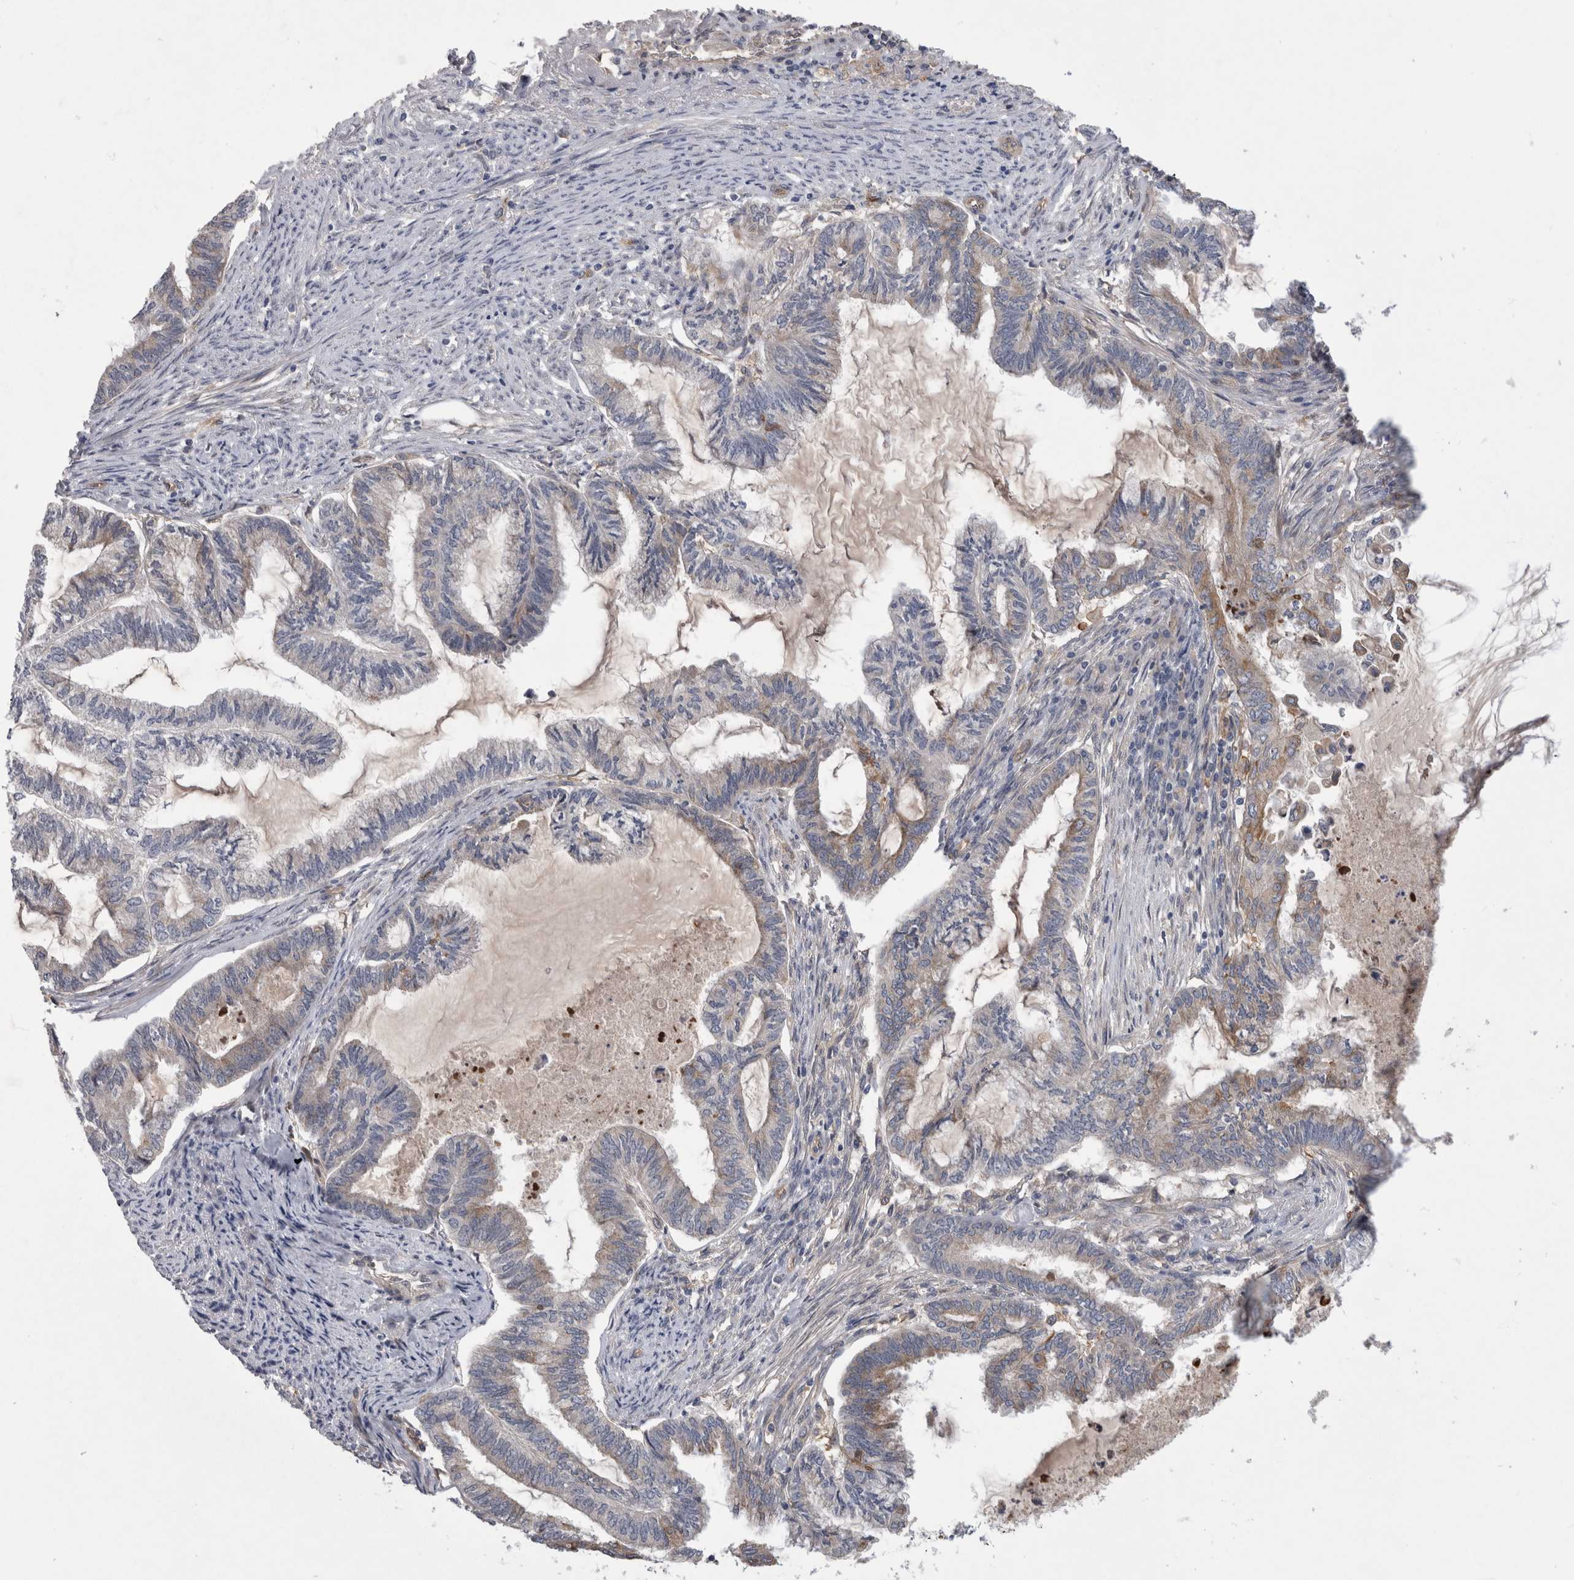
{"staining": {"intensity": "negative", "quantity": "none", "location": "none"}, "tissue": "endometrial cancer", "cell_type": "Tumor cells", "image_type": "cancer", "snomed": [{"axis": "morphology", "description": "Adenocarcinoma, NOS"}, {"axis": "topography", "description": "Endometrium"}], "caption": "Histopathology image shows no significant protein staining in tumor cells of endometrial cancer (adenocarcinoma).", "gene": "ANKFY1", "patient": {"sex": "female", "age": 86}}